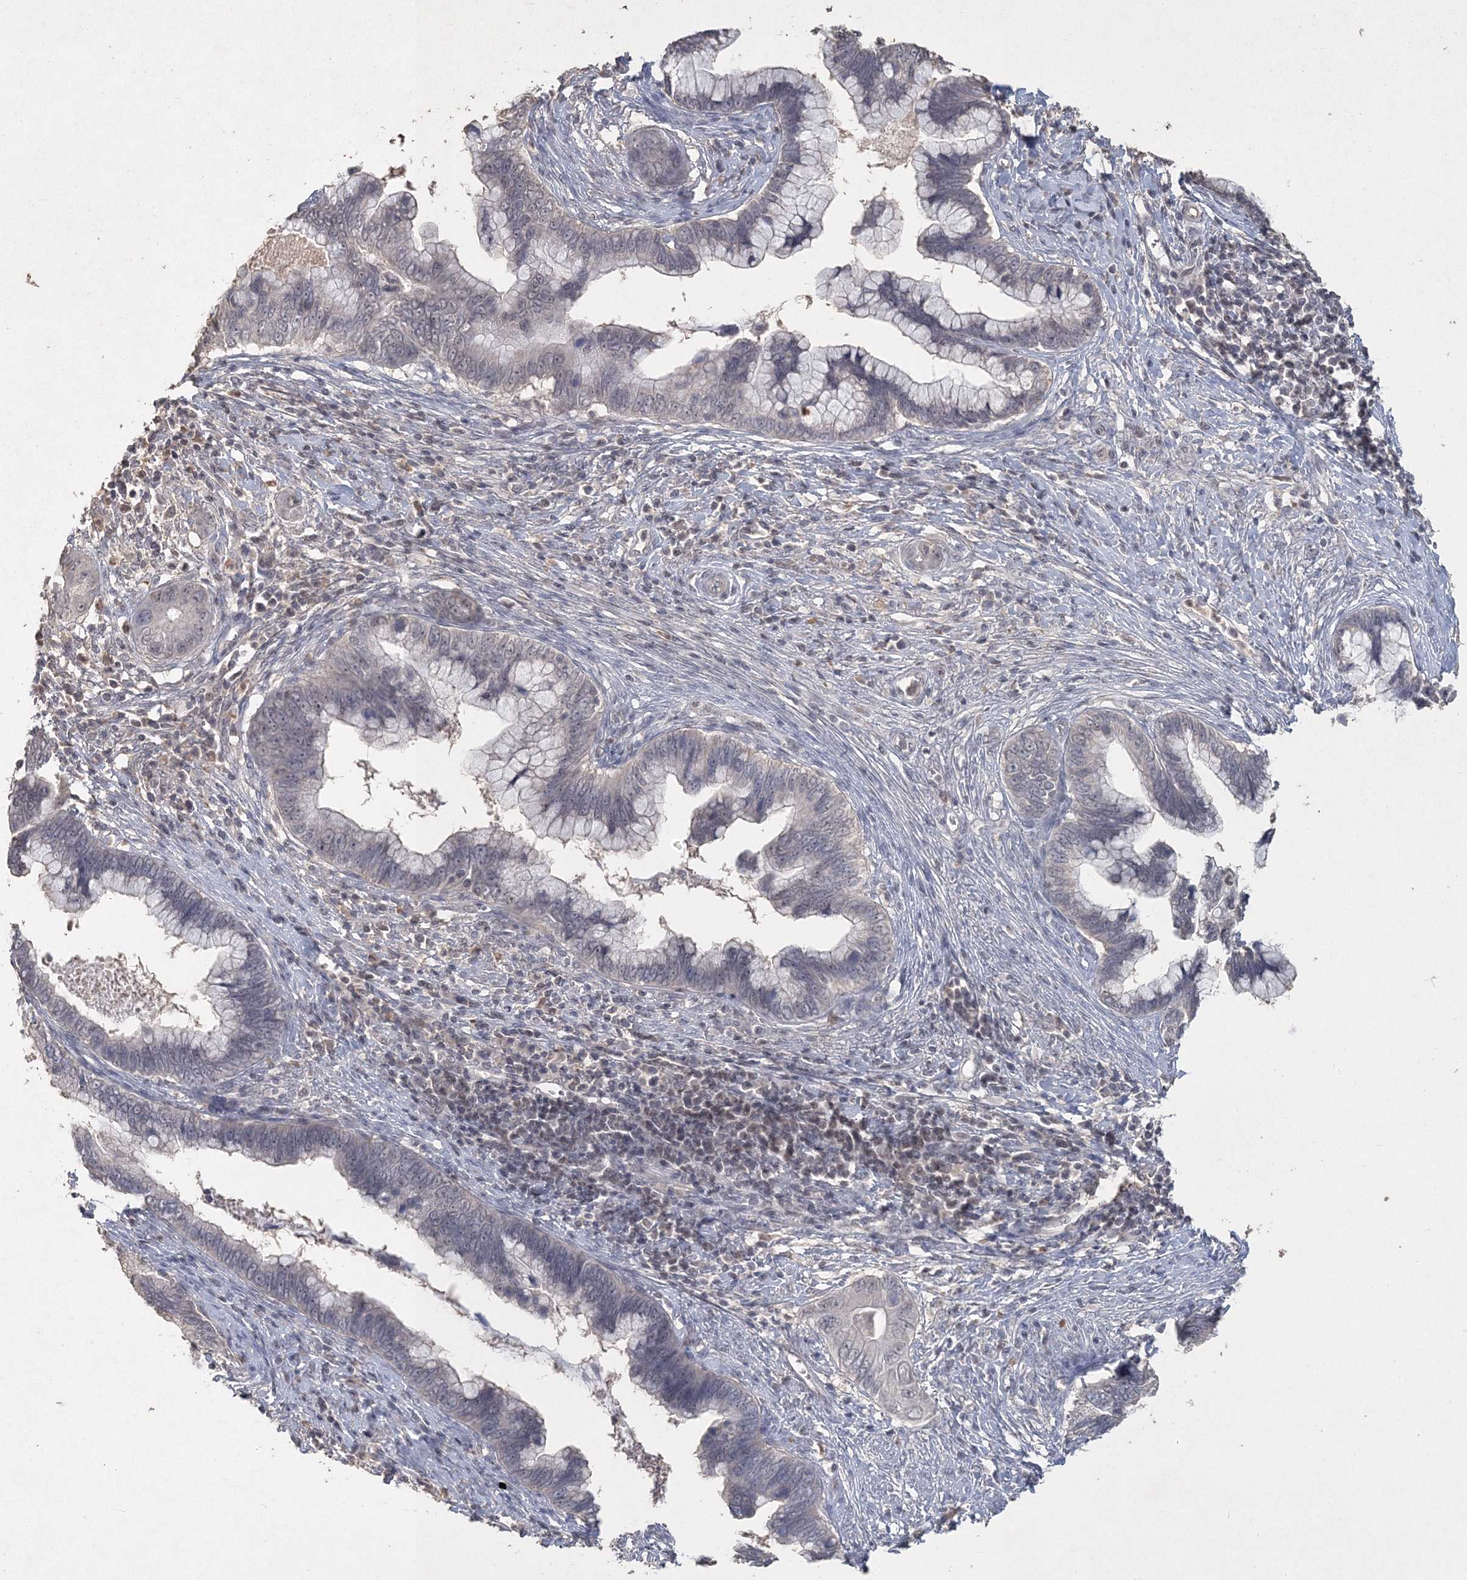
{"staining": {"intensity": "negative", "quantity": "none", "location": "none"}, "tissue": "cervical cancer", "cell_type": "Tumor cells", "image_type": "cancer", "snomed": [{"axis": "morphology", "description": "Adenocarcinoma, NOS"}, {"axis": "topography", "description": "Cervix"}], "caption": "A histopathology image of human cervical cancer (adenocarcinoma) is negative for staining in tumor cells.", "gene": "UIMC1", "patient": {"sex": "female", "age": 44}}